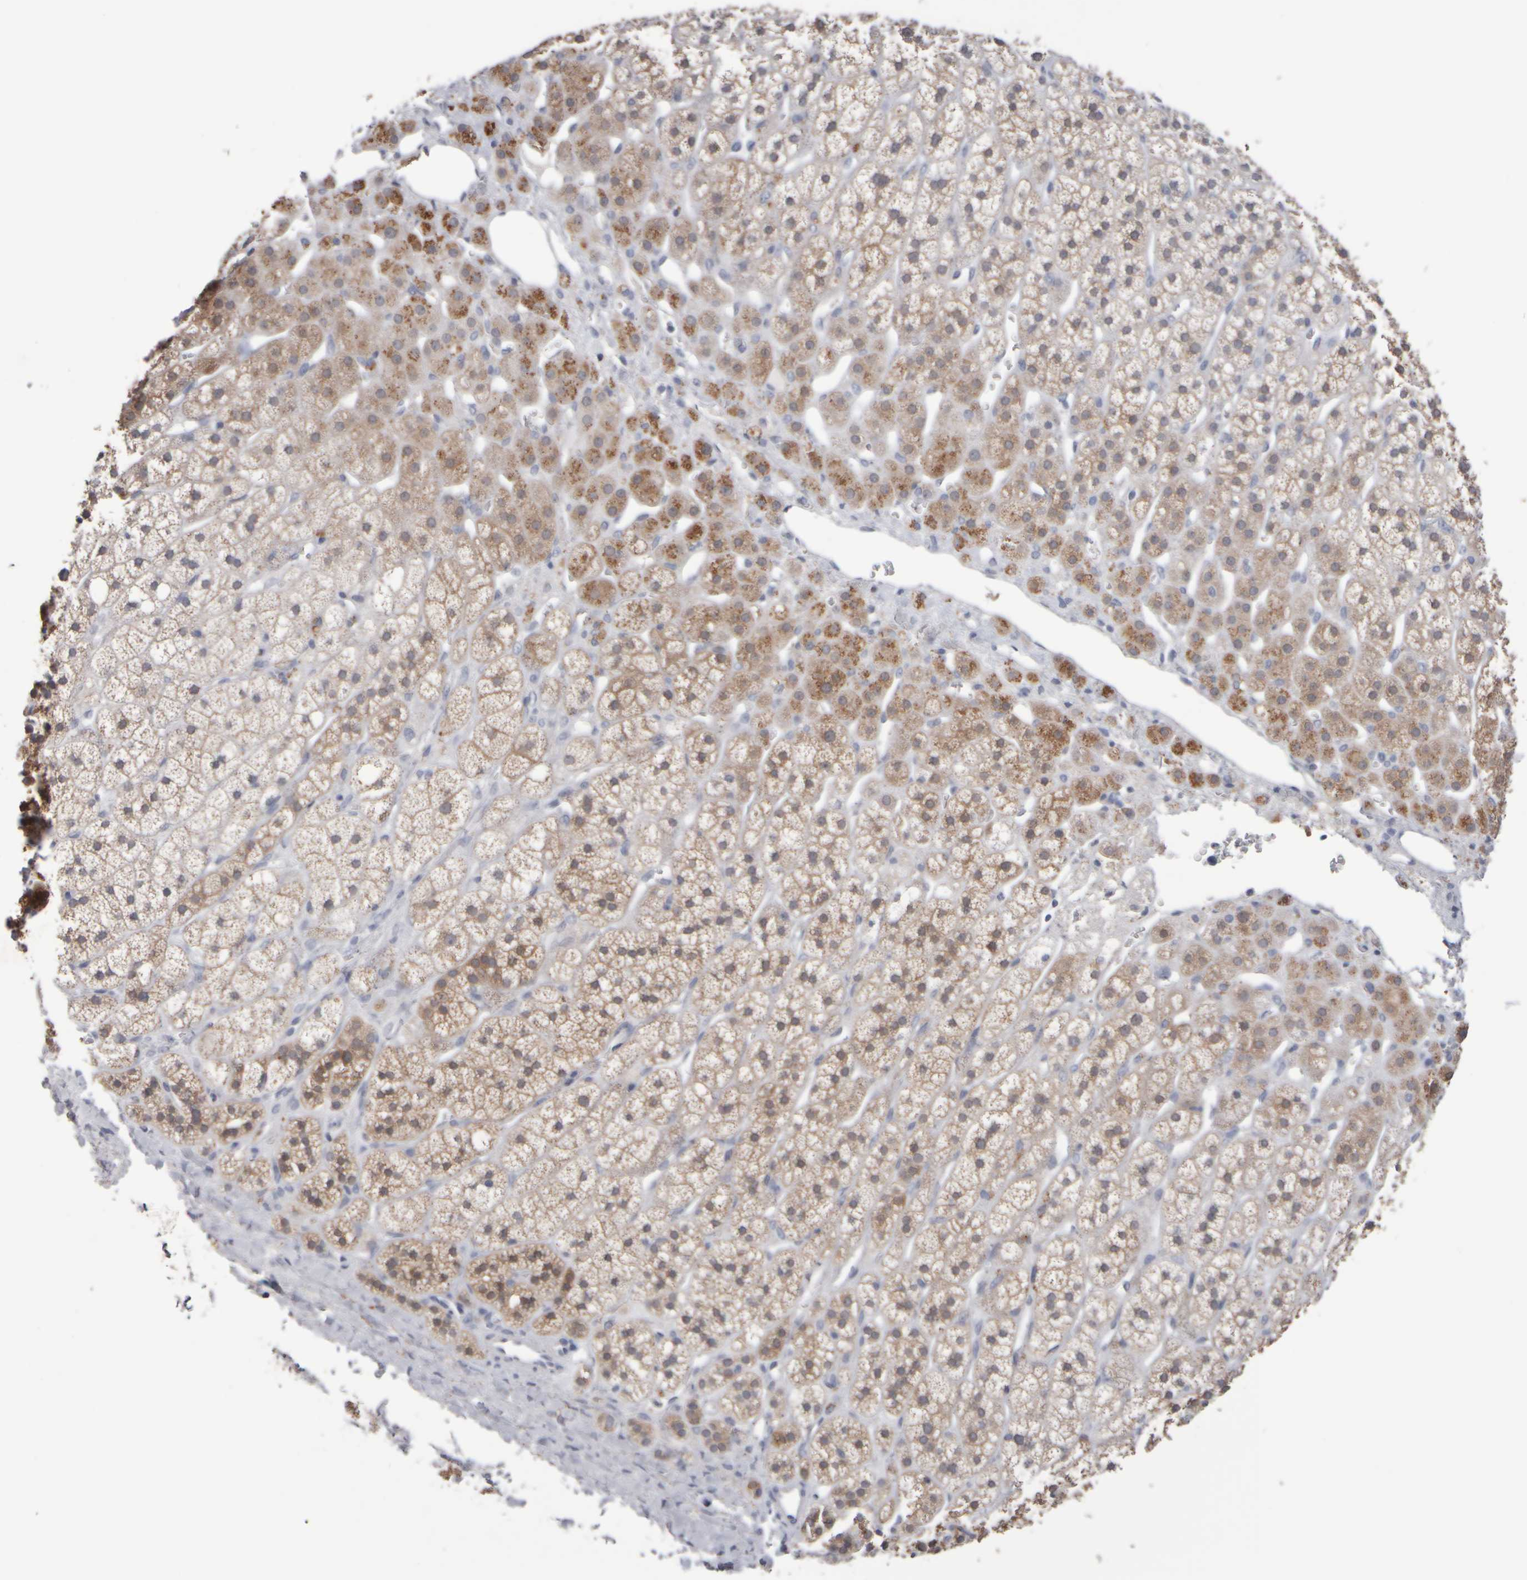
{"staining": {"intensity": "moderate", "quantity": ">75%", "location": "cytoplasmic/membranous,nuclear"}, "tissue": "adrenal gland", "cell_type": "Glandular cells", "image_type": "normal", "snomed": [{"axis": "morphology", "description": "Normal tissue, NOS"}, {"axis": "topography", "description": "Adrenal gland"}], "caption": "A high-resolution histopathology image shows IHC staining of benign adrenal gland, which exhibits moderate cytoplasmic/membranous,nuclear expression in approximately >75% of glandular cells. (DAB = brown stain, brightfield microscopy at high magnification).", "gene": "EPHX2", "patient": {"sex": "male", "age": 56}}